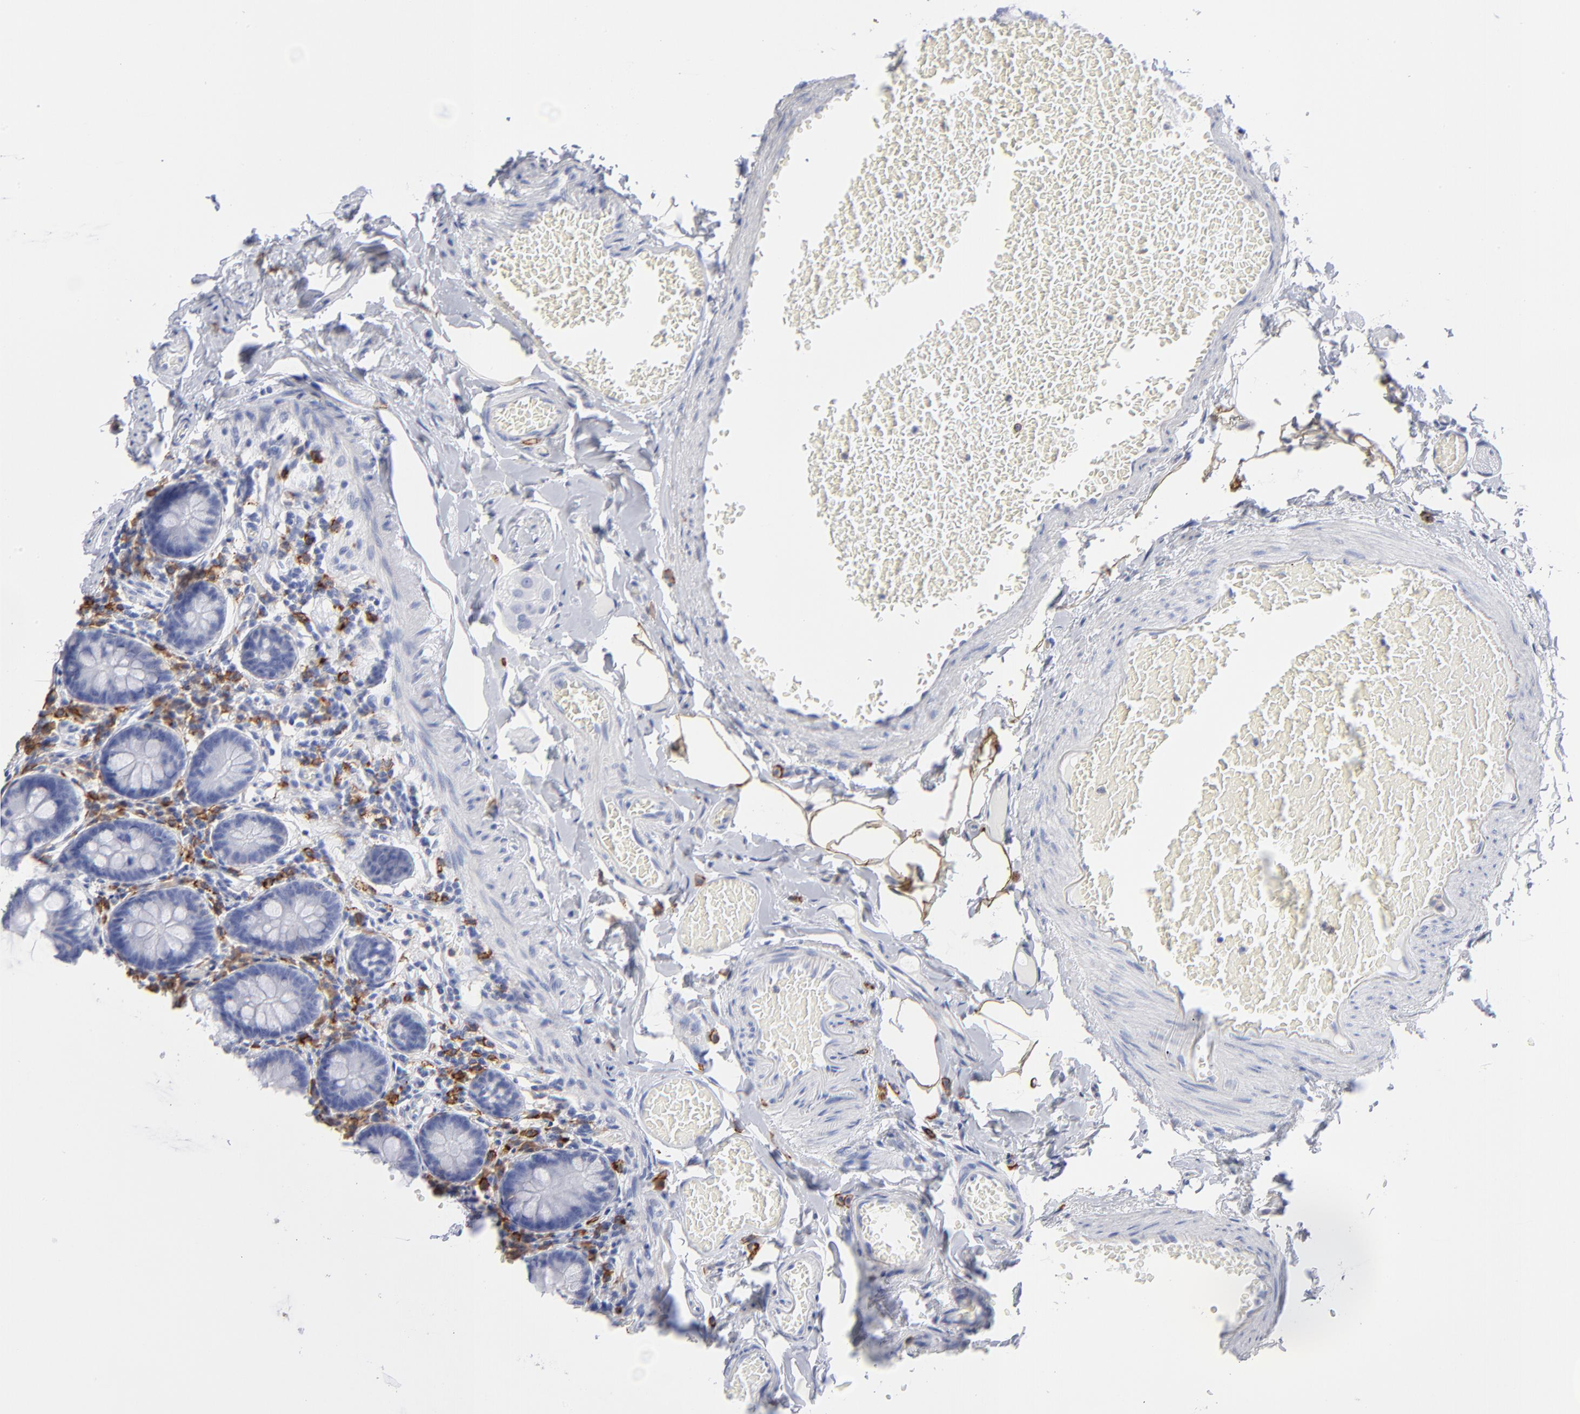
{"staining": {"intensity": "negative", "quantity": "none", "location": "none"}, "tissue": "small intestine", "cell_type": "Glandular cells", "image_type": "normal", "snomed": [{"axis": "morphology", "description": "Normal tissue, NOS"}, {"axis": "topography", "description": "Small intestine"}], "caption": "This is an IHC photomicrograph of normal human small intestine. There is no positivity in glandular cells.", "gene": "LAT2", "patient": {"sex": "male", "age": 41}}